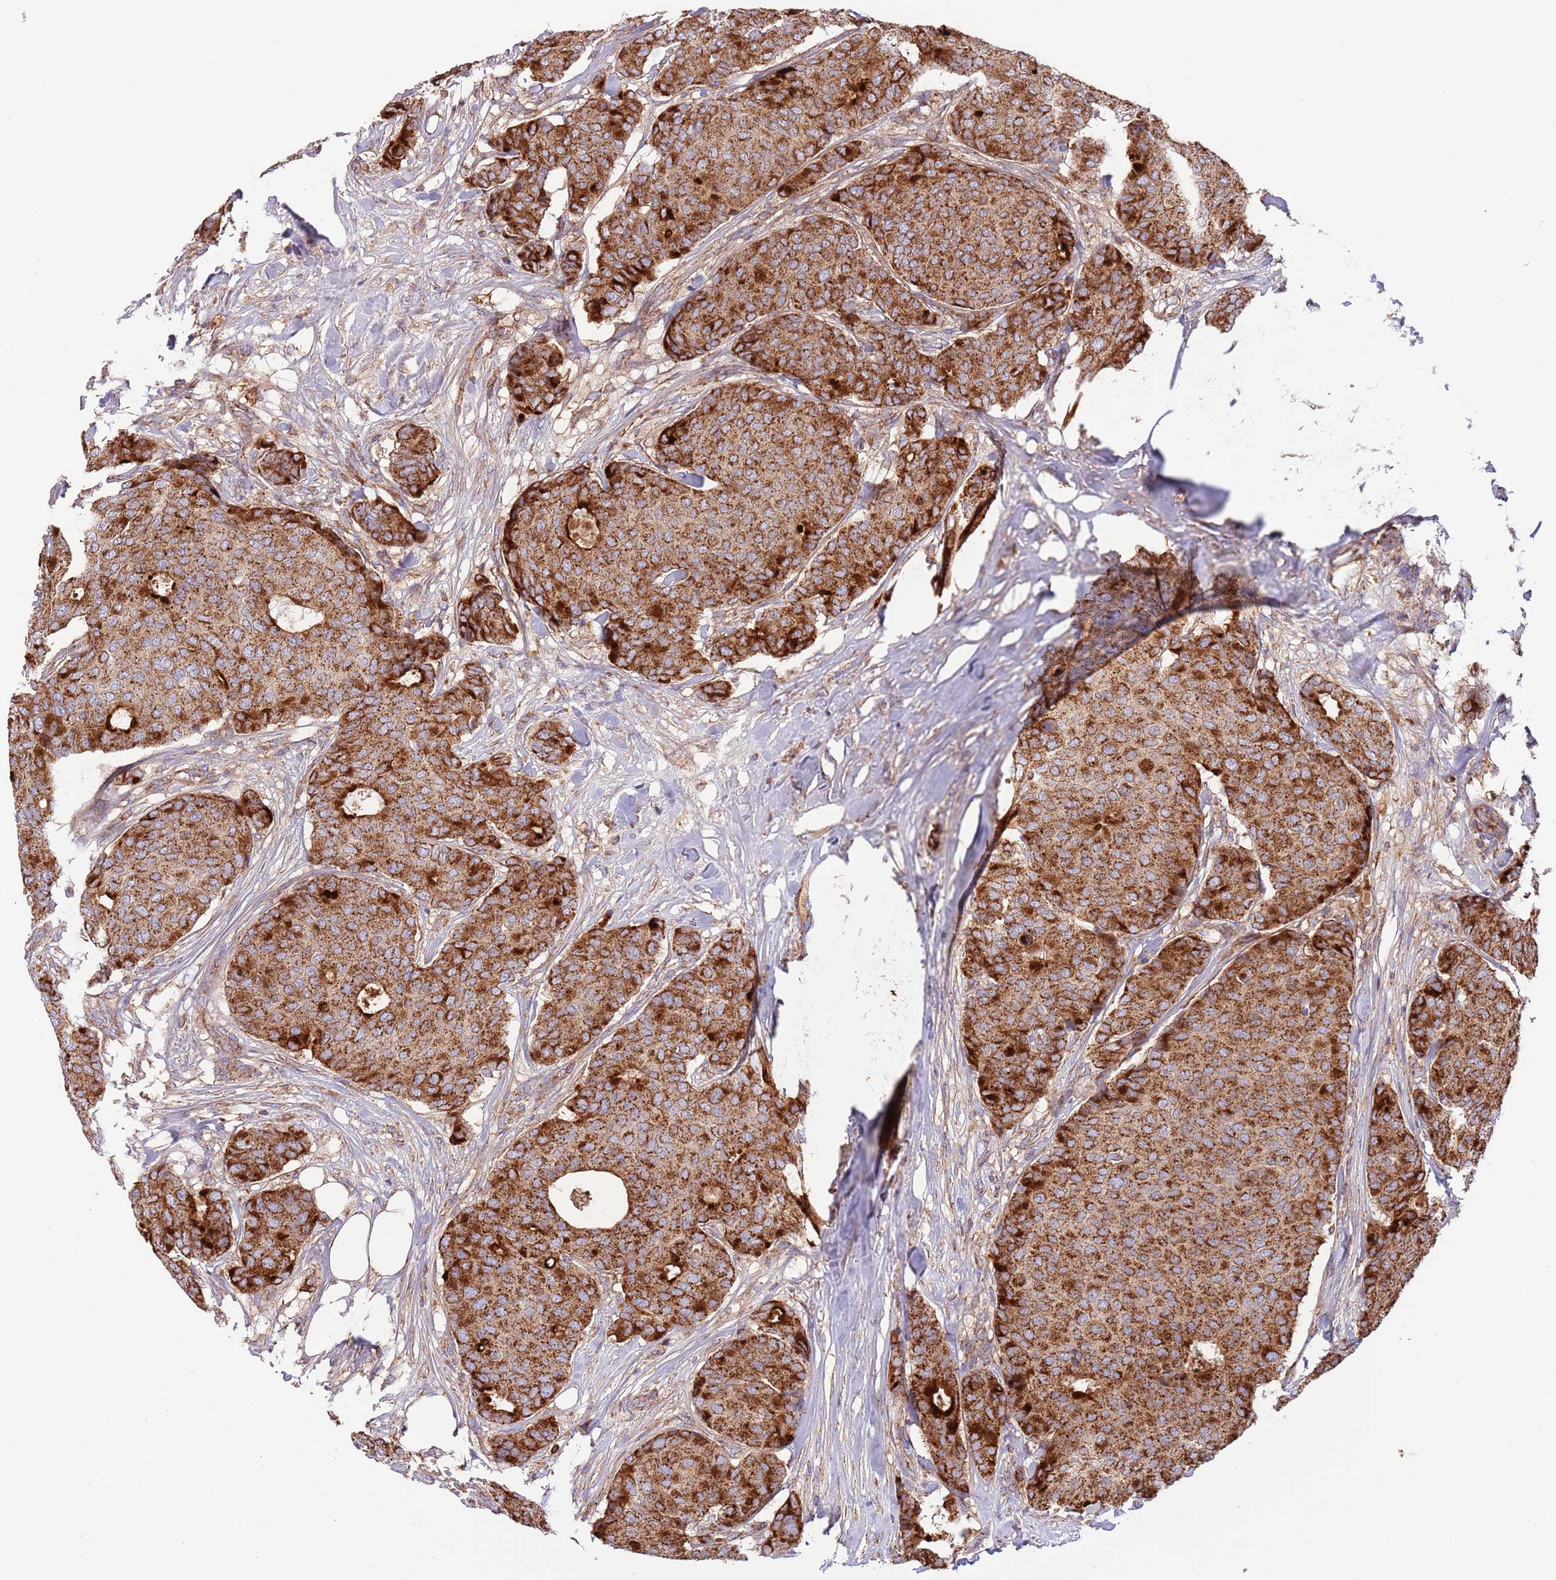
{"staining": {"intensity": "strong", "quantity": ">75%", "location": "cytoplasmic/membranous"}, "tissue": "breast cancer", "cell_type": "Tumor cells", "image_type": "cancer", "snomed": [{"axis": "morphology", "description": "Duct carcinoma"}, {"axis": "topography", "description": "Breast"}], "caption": "IHC image of neoplastic tissue: breast cancer (invasive ductal carcinoma) stained using IHC shows high levels of strong protein expression localized specifically in the cytoplasmic/membranous of tumor cells, appearing as a cytoplasmic/membranous brown color.", "gene": "DNAJA3", "patient": {"sex": "female", "age": 75}}